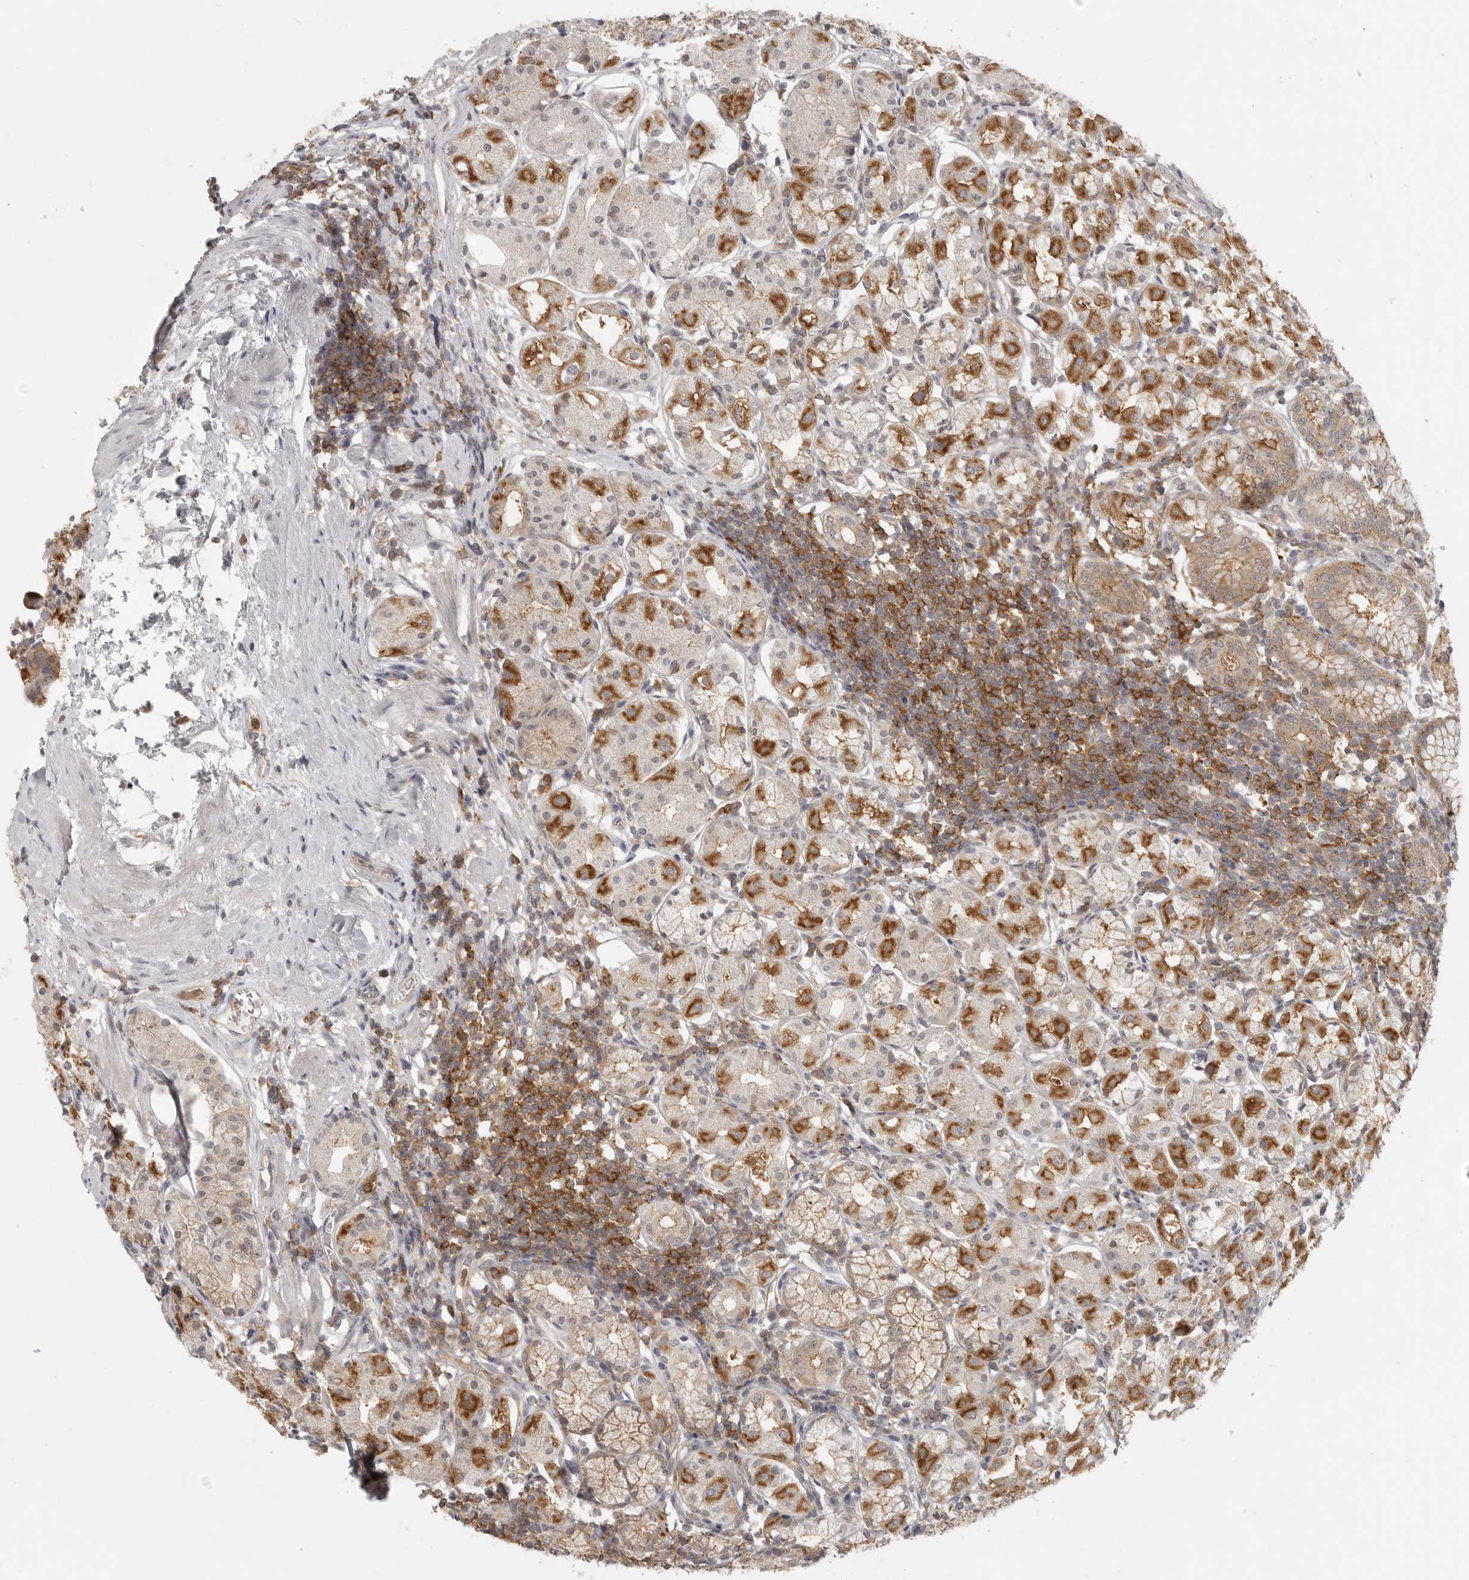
{"staining": {"intensity": "moderate", "quantity": "25%-75%", "location": "cytoplasmic/membranous"}, "tissue": "stomach", "cell_type": "Glandular cells", "image_type": "normal", "snomed": [{"axis": "morphology", "description": "Normal tissue, NOS"}, {"axis": "topography", "description": "Stomach, lower"}], "caption": "Immunohistochemical staining of unremarkable human stomach shows 25%-75% levels of moderate cytoplasmic/membranous protein staining in approximately 25%-75% of glandular cells. (DAB IHC, brown staining for protein, blue staining for nuclei).", "gene": "DBNL", "patient": {"sex": "female", "age": 56}}